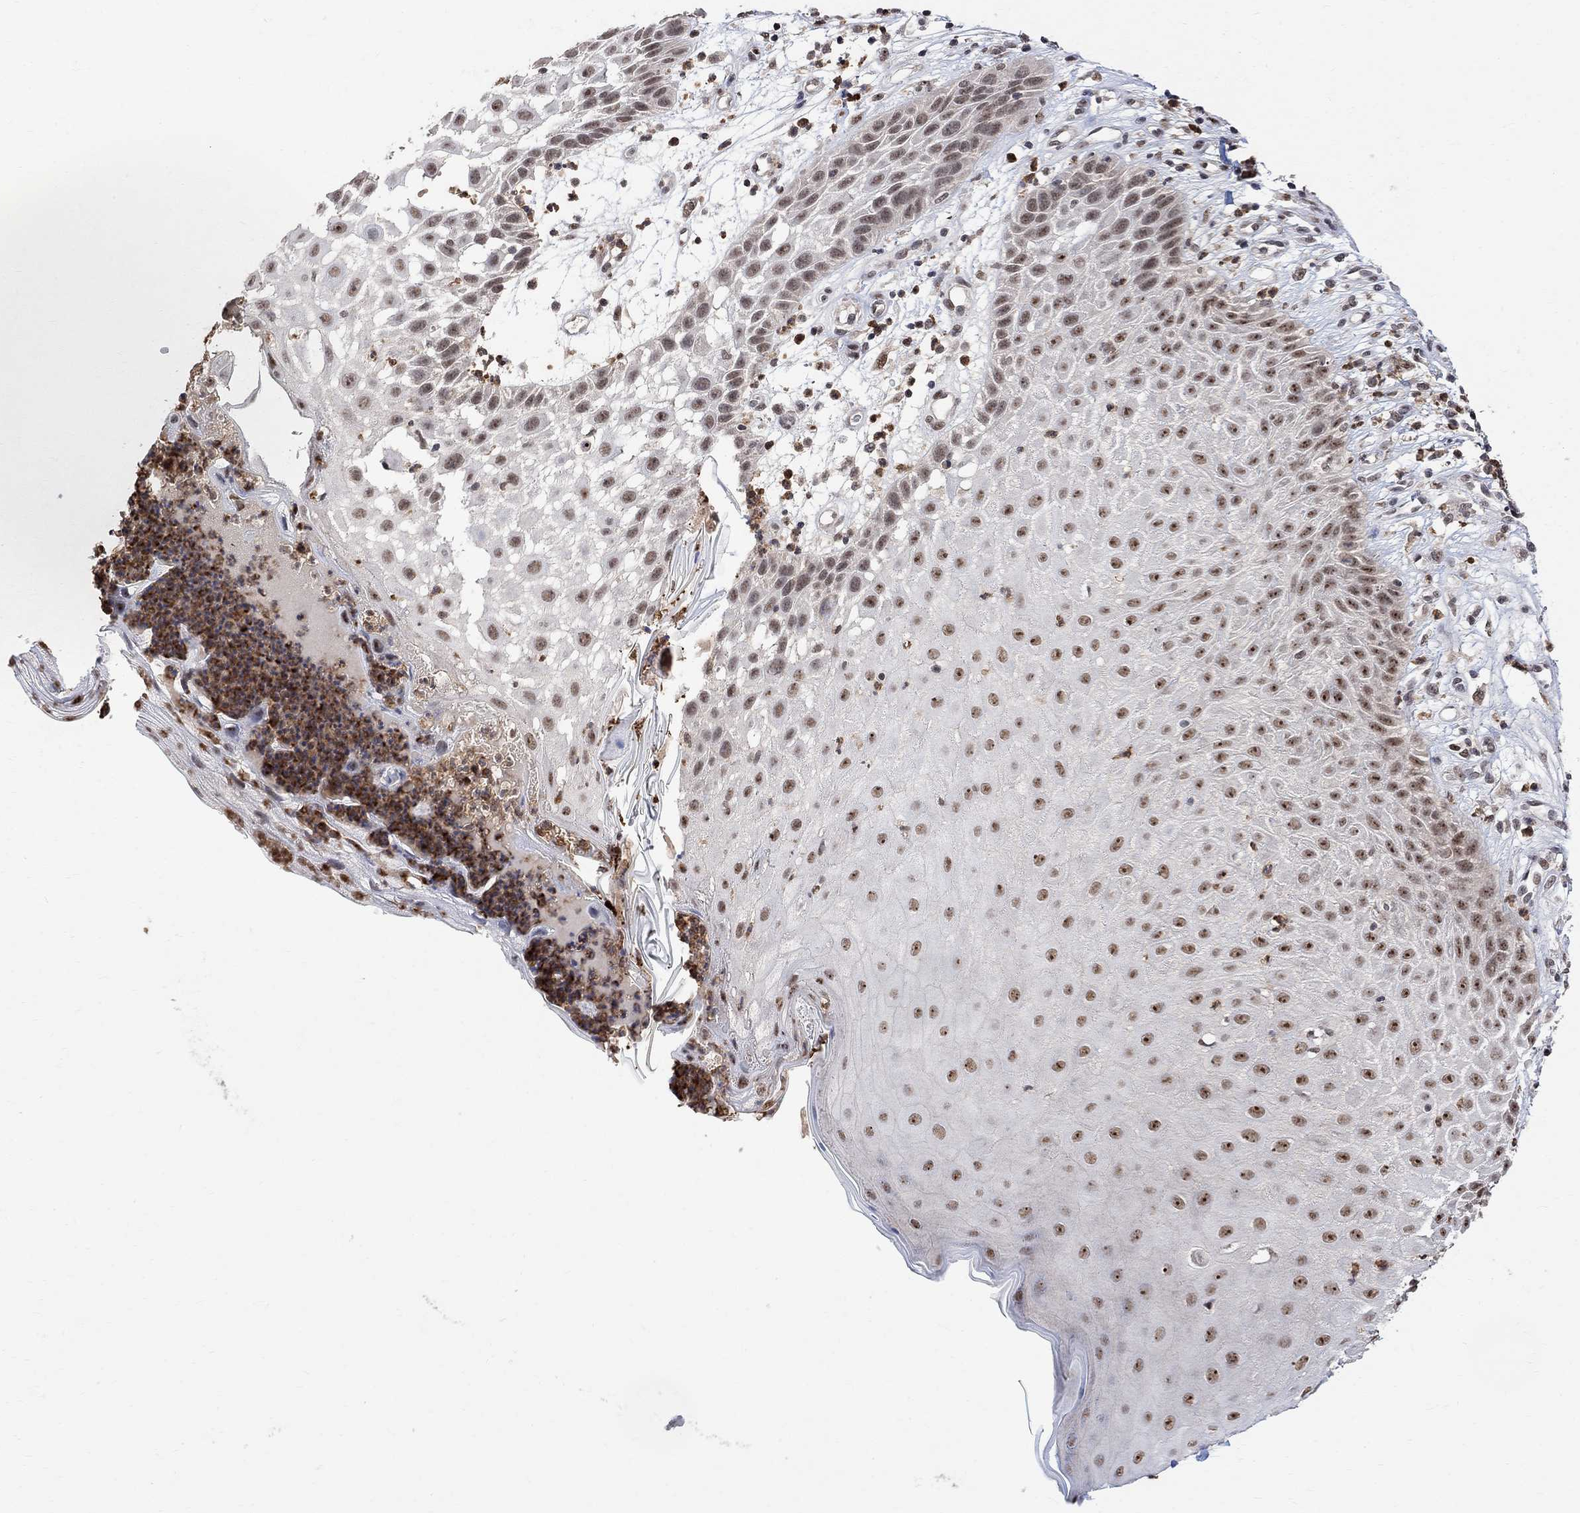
{"staining": {"intensity": "moderate", "quantity": ">75%", "location": "nuclear"}, "tissue": "skin cancer", "cell_type": "Tumor cells", "image_type": "cancer", "snomed": [{"axis": "morphology", "description": "Normal tissue, NOS"}, {"axis": "morphology", "description": "Squamous cell carcinoma, NOS"}, {"axis": "topography", "description": "Skin"}], "caption": "Human skin cancer (squamous cell carcinoma) stained with a brown dye displays moderate nuclear positive staining in about >75% of tumor cells.", "gene": "E4F1", "patient": {"sex": "male", "age": 79}}